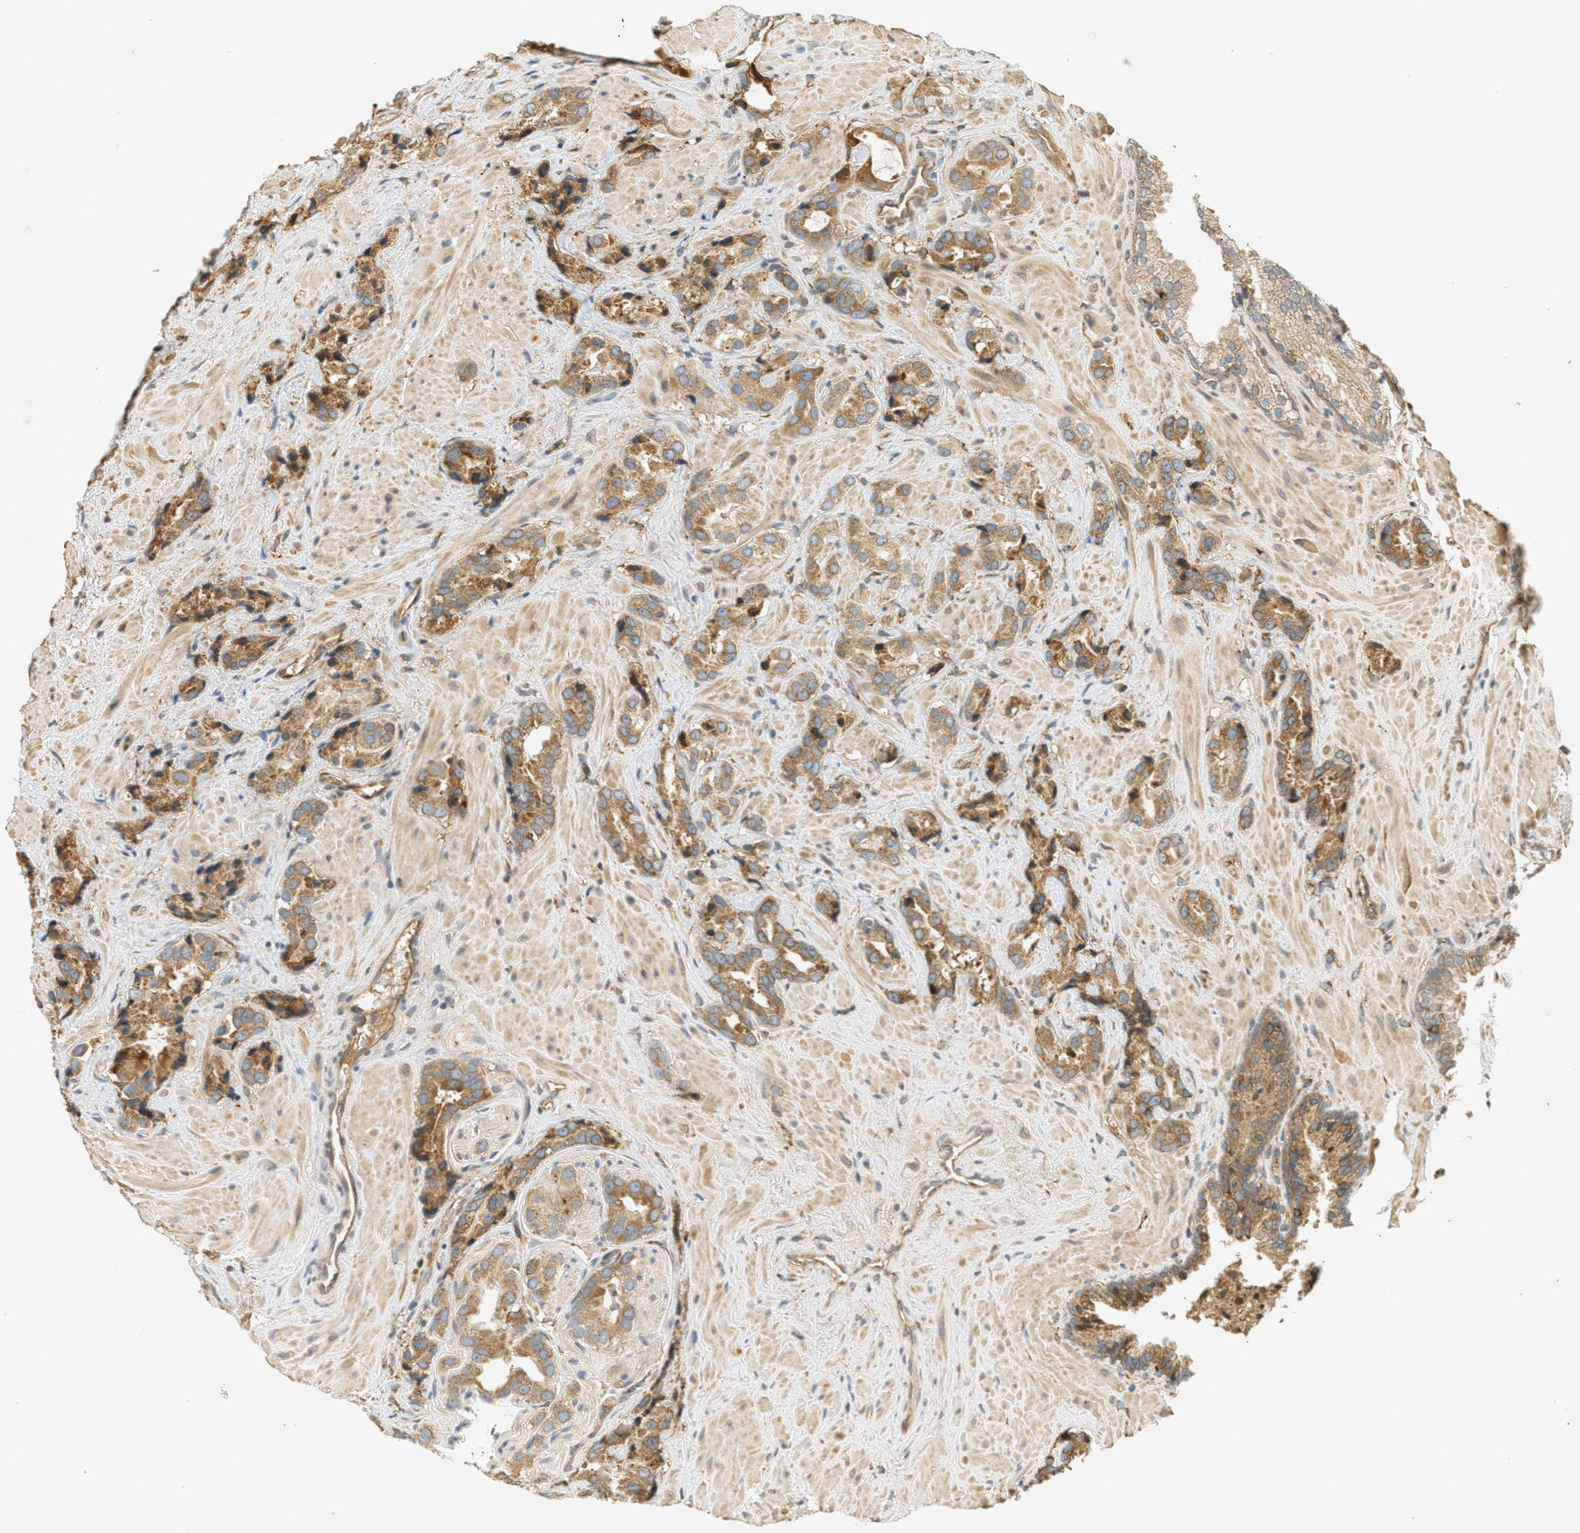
{"staining": {"intensity": "moderate", "quantity": ">75%", "location": "cytoplasmic/membranous"}, "tissue": "prostate cancer", "cell_type": "Tumor cells", "image_type": "cancer", "snomed": [{"axis": "morphology", "description": "Adenocarcinoma, High grade"}, {"axis": "topography", "description": "Prostate"}], "caption": "Prostate cancer stained with a protein marker reveals moderate staining in tumor cells.", "gene": "PDK1", "patient": {"sex": "male", "age": 64}}